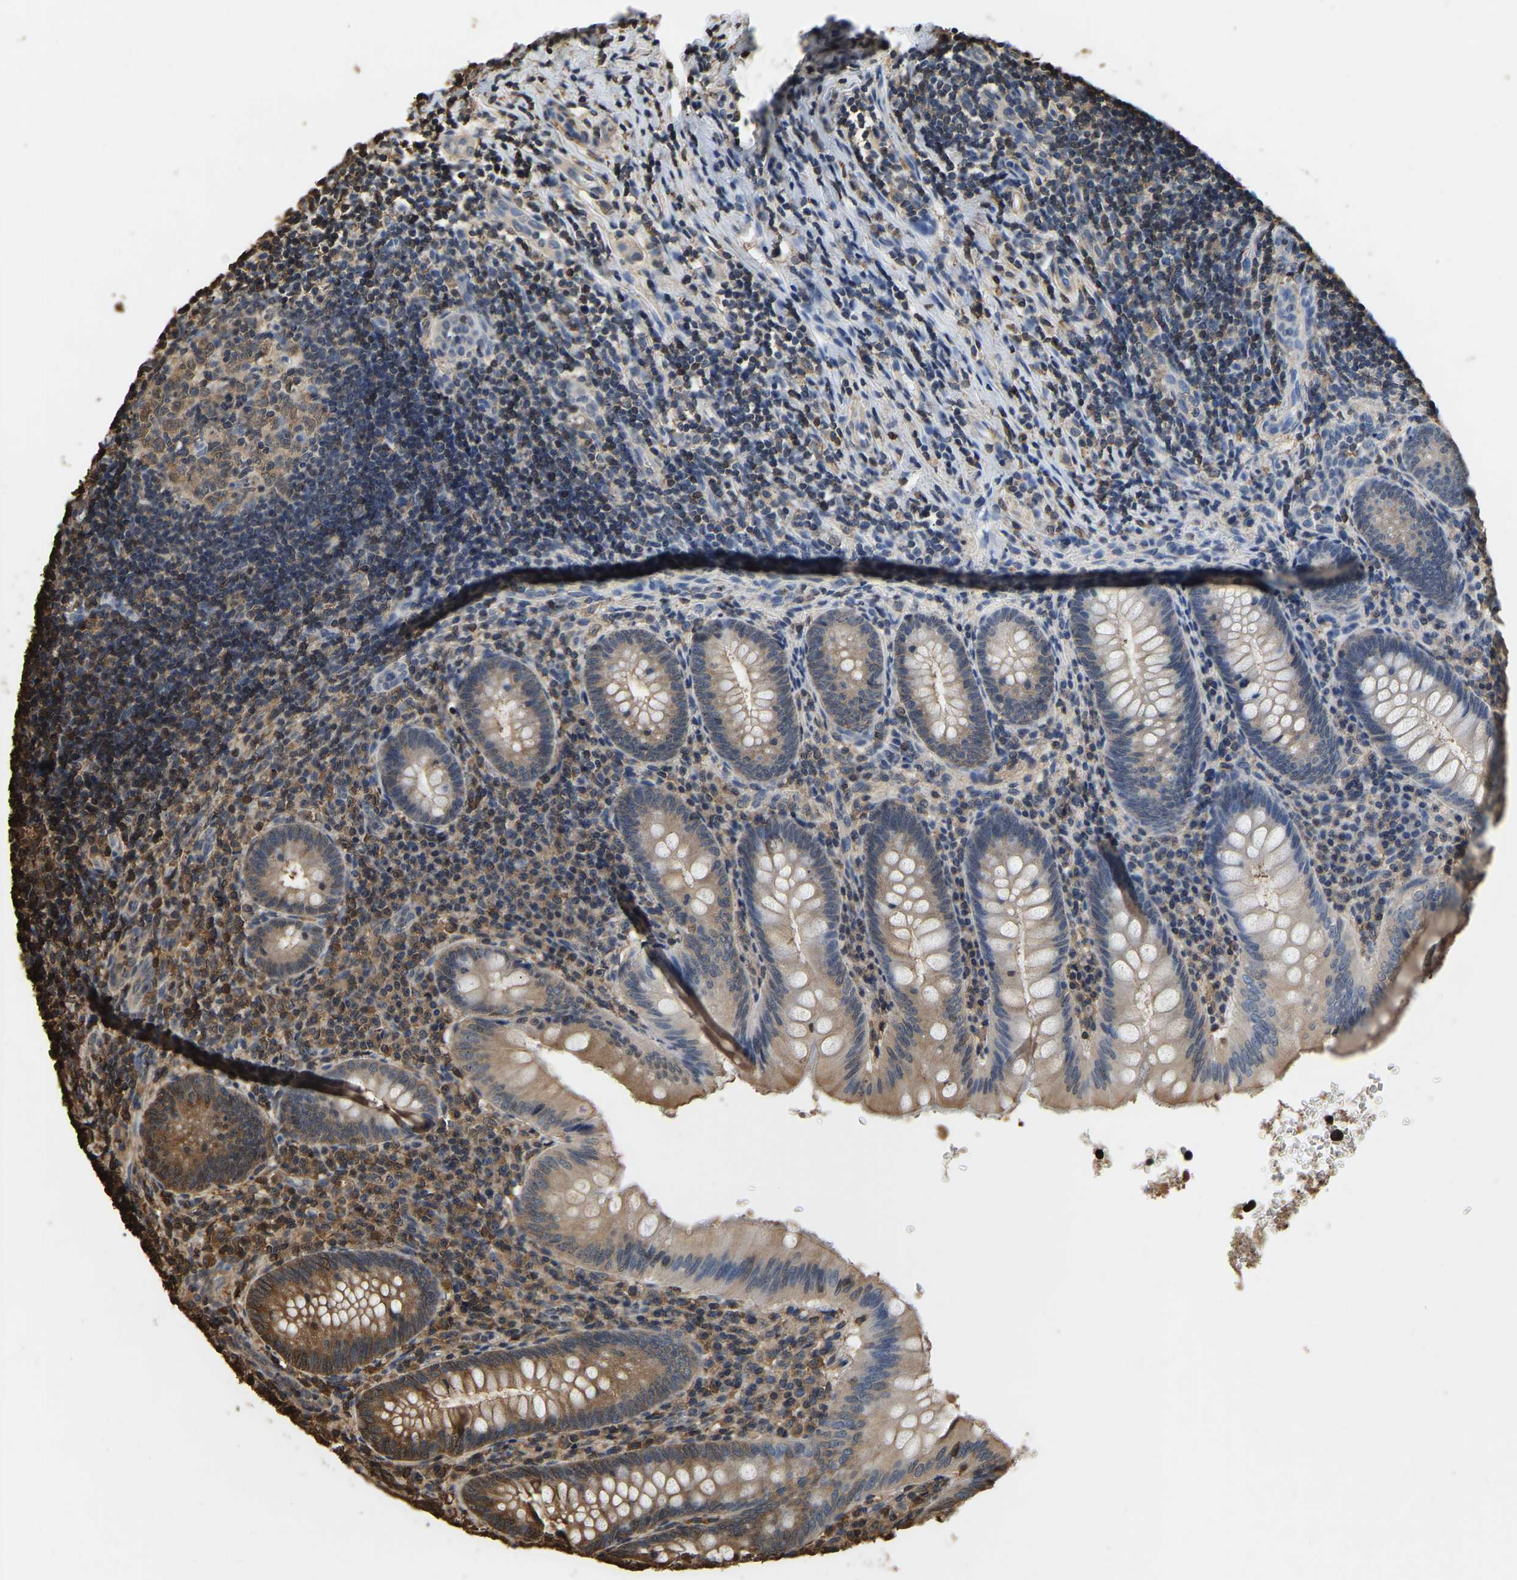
{"staining": {"intensity": "weak", "quantity": "25%-75%", "location": "cytoplasmic/membranous"}, "tissue": "appendix", "cell_type": "Glandular cells", "image_type": "normal", "snomed": [{"axis": "morphology", "description": "Normal tissue, NOS"}, {"axis": "topography", "description": "Appendix"}], "caption": "Appendix stained for a protein (brown) exhibits weak cytoplasmic/membranous positive staining in about 25%-75% of glandular cells.", "gene": "LDHB", "patient": {"sex": "male", "age": 8}}